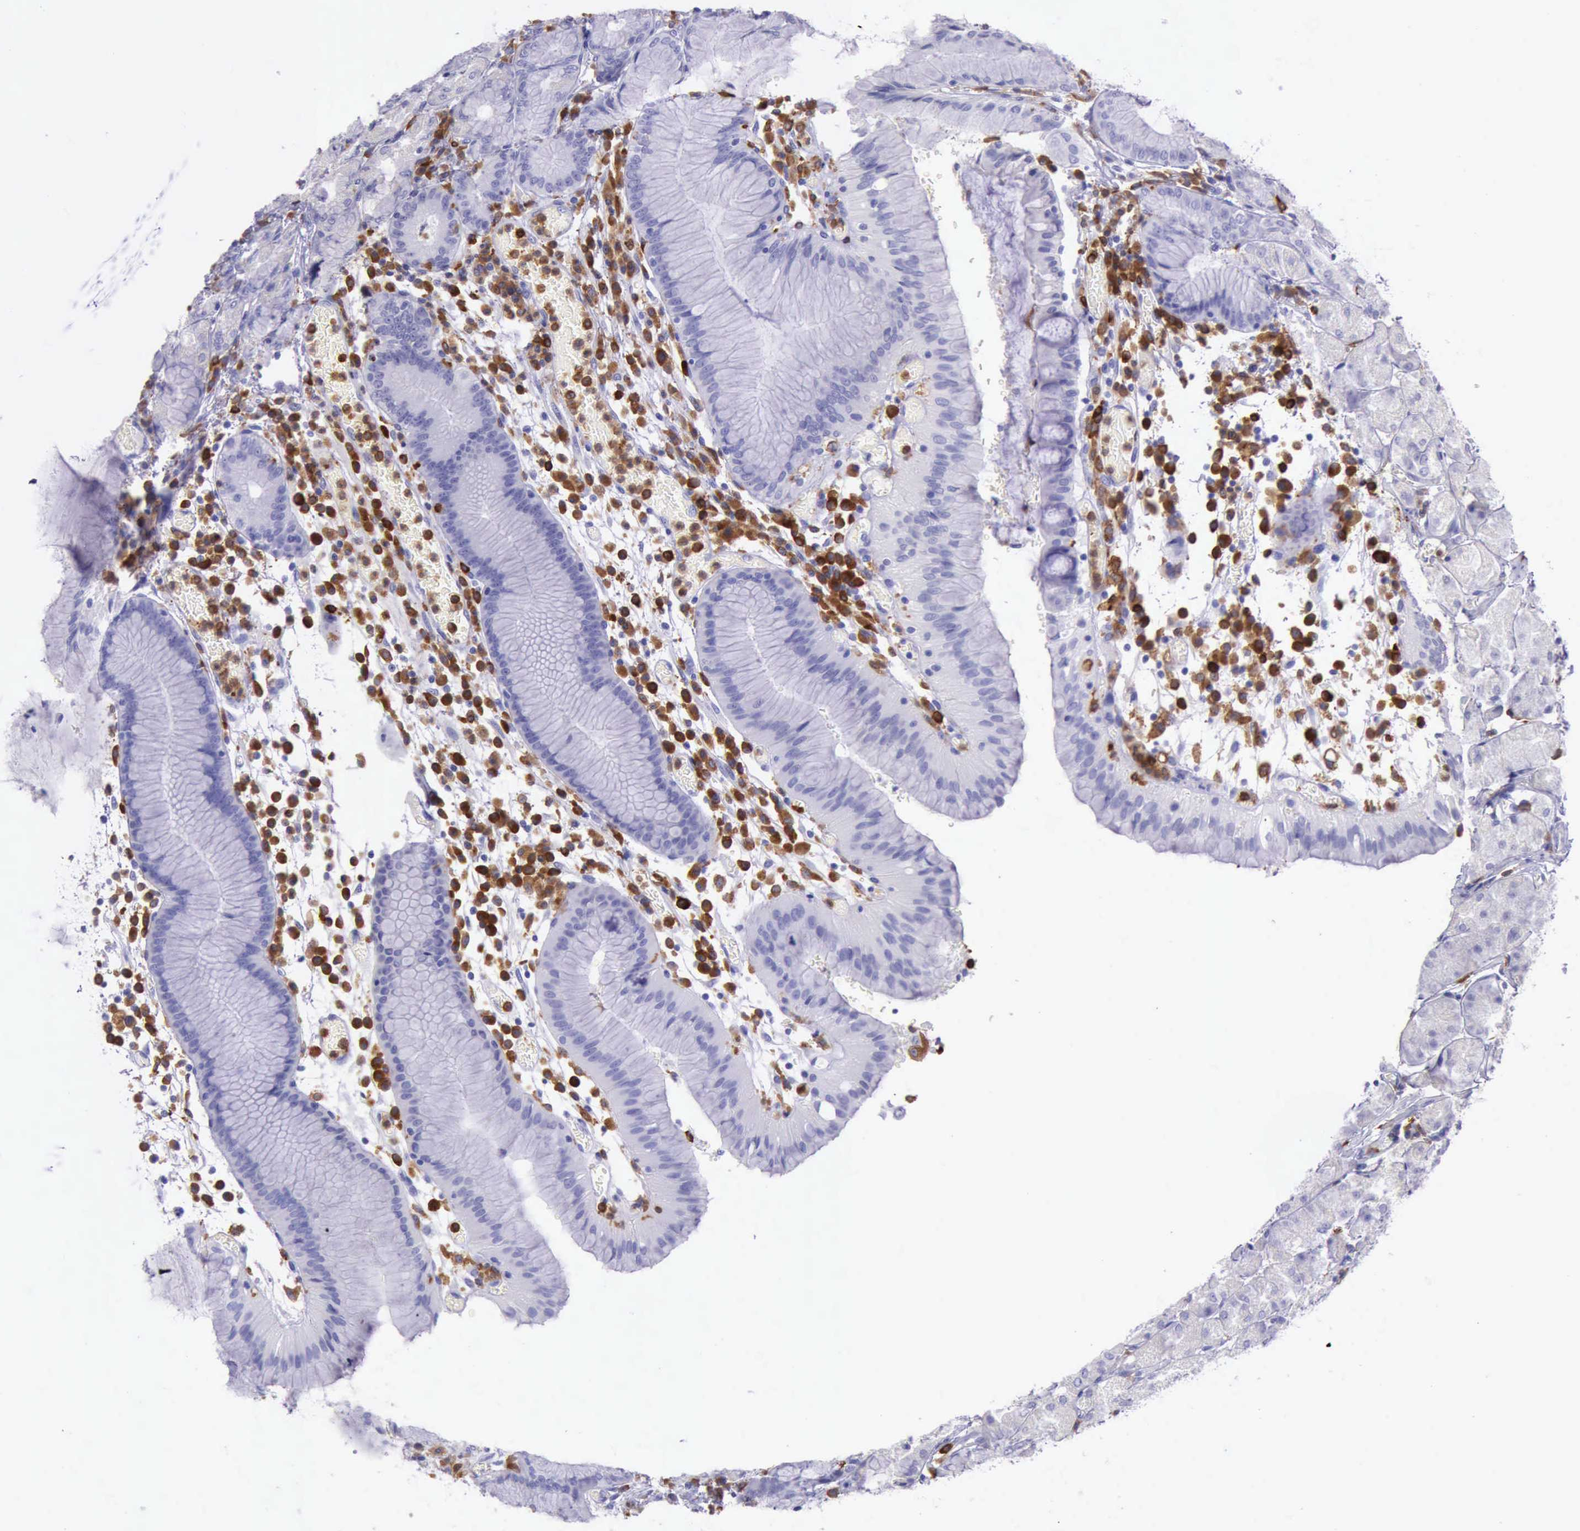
{"staining": {"intensity": "negative", "quantity": "none", "location": "none"}, "tissue": "stomach", "cell_type": "Glandular cells", "image_type": "normal", "snomed": [{"axis": "morphology", "description": "Normal tissue, NOS"}, {"axis": "topography", "description": "Stomach, lower"}], "caption": "This is a photomicrograph of immunohistochemistry staining of normal stomach, which shows no staining in glandular cells. The staining is performed using DAB (3,3'-diaminobenzidine) brown chromogen with nuclei counter-stained in using hematoxylin.", "gene": "BTK", "patient": {"sex": "female", "age": 73}}